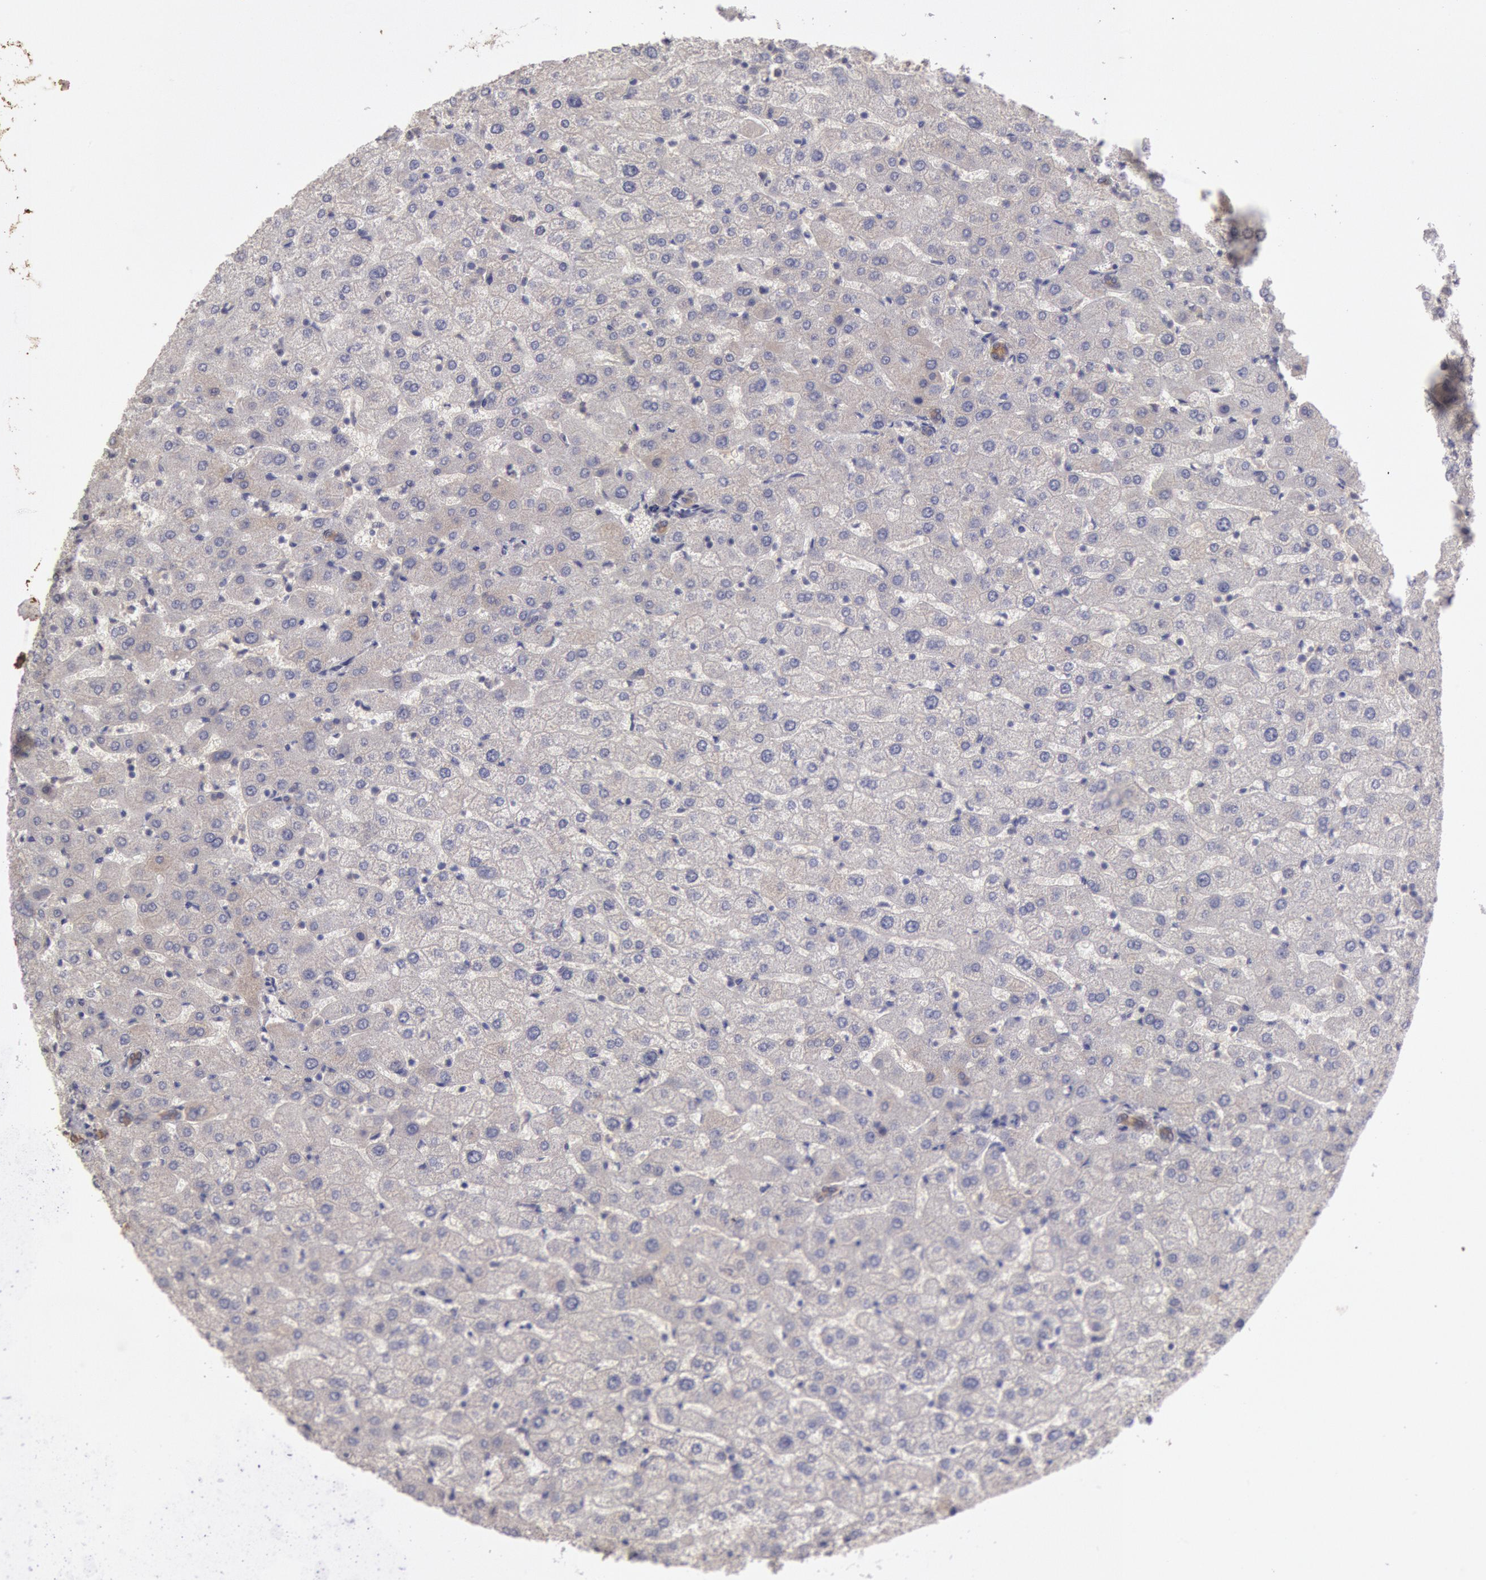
{"staining": {"intensity": "moderate", "quantity": ">75%", "location": "cytoplasmic/membranous"}, "tissue": "liver", "cell_type": "Cholangiocytes", "image_type": "normal", "snomed": [{"axis": "morphology", "description": "Normal tissue, NOS"}, {"axis": "morphology", "description": "Fibrosis, NOS"}, {"axis": "topography", "description": "Liver"}], "caption": "Unremarkable liver displays moderate cytoplasmic/membranous positivity in approximately >75% of cholangiocytes.", "gene": "ZFP36L1", "patient": {"sex": "female", "age": 29}}